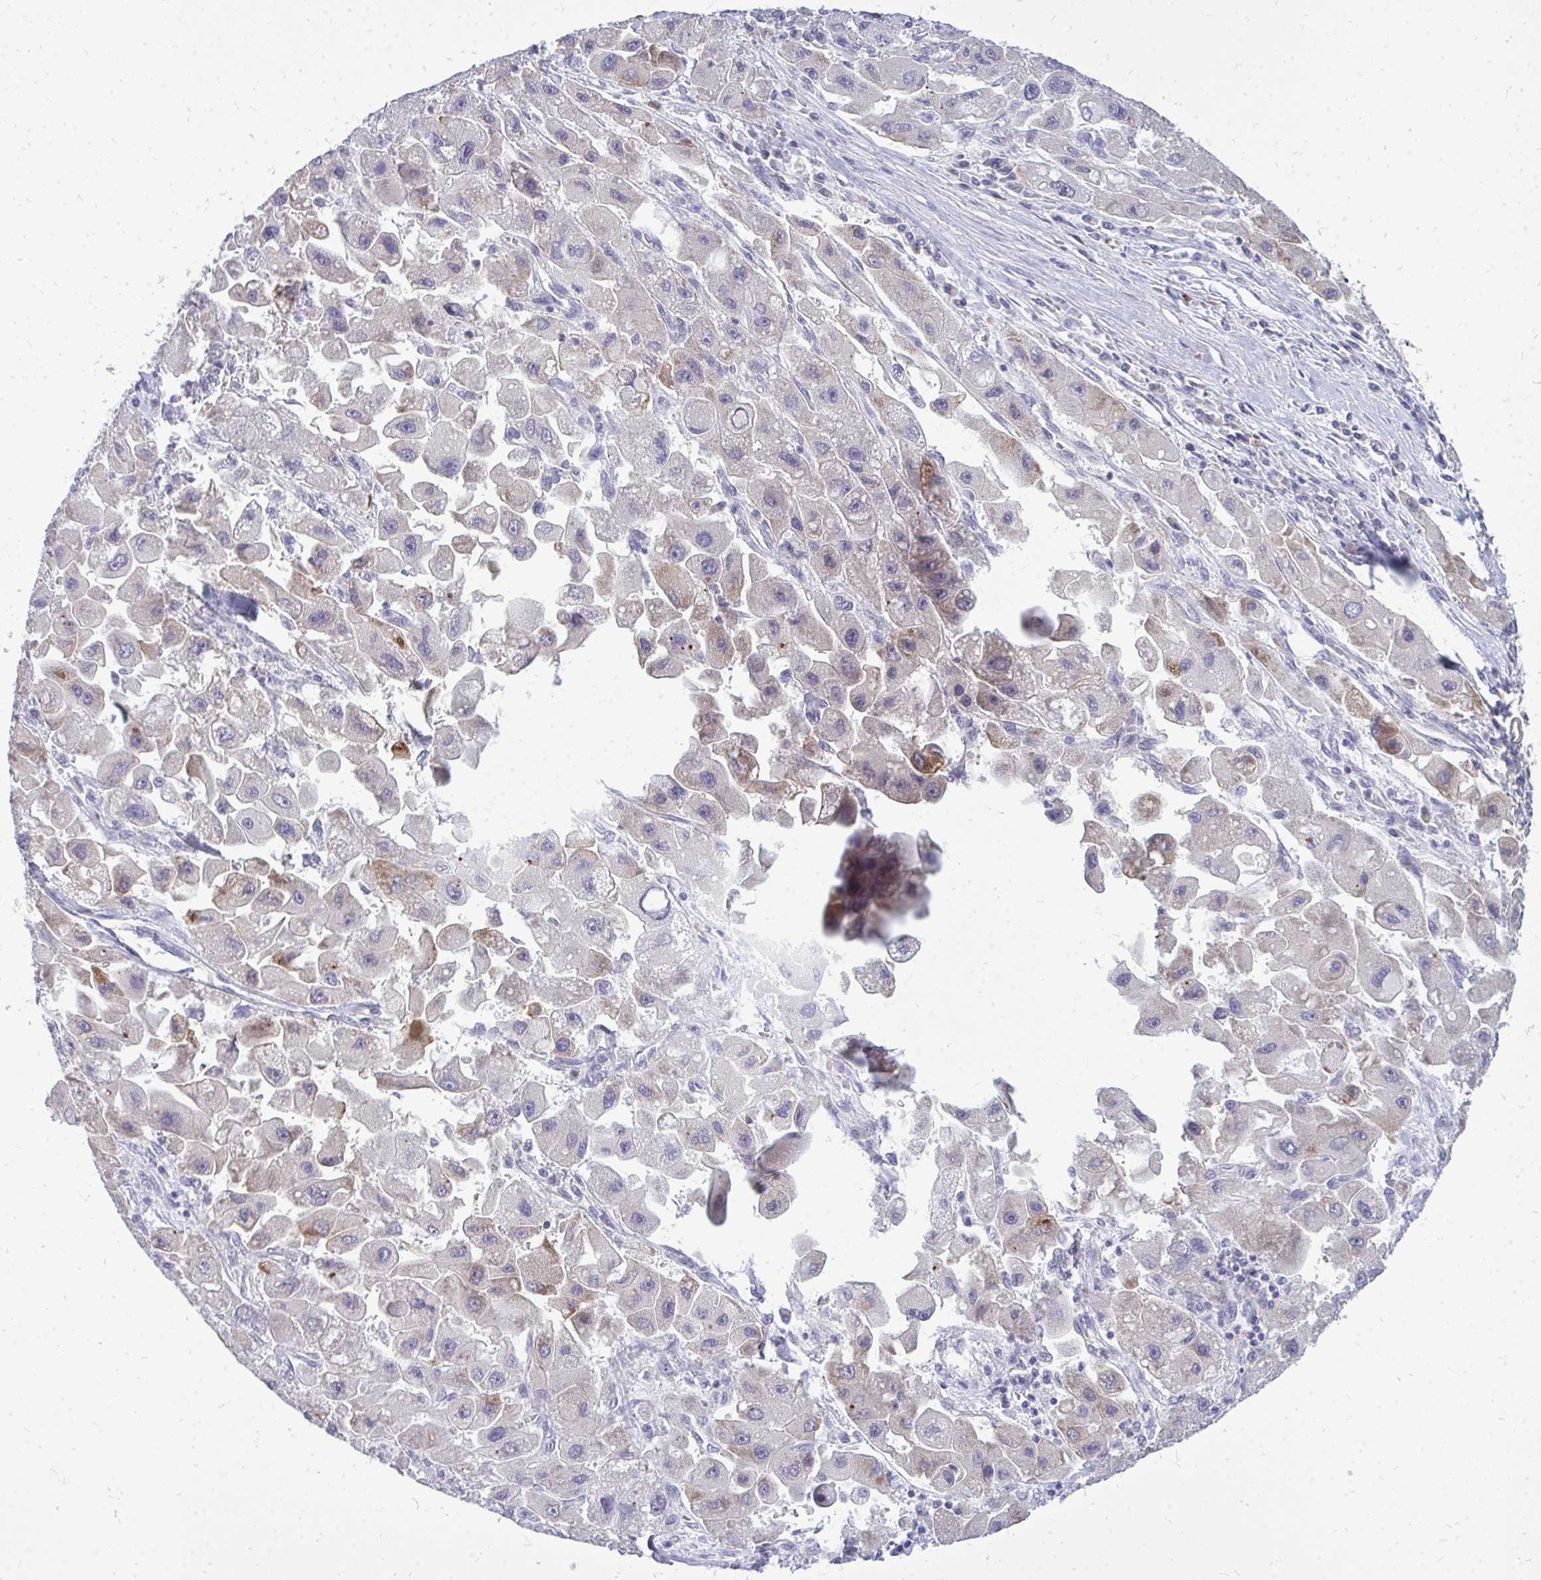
{"staining": {"intensity": "weak", "quantity": "<25%", "location": "cytoplasmic/membranous"}, "tissue": "liver cancer", "cell_type": "Tumor cells", "image_type": "cancer", "snomed": [{"axis": "morphology", "description": "Carcinoma, Hepatocellular, NOS"}, {"axis": "topography", "description": "Liver"}], "caption": "Immunohistochemistry micrograph of liver hepatocellular carcinoma stained for a protein (brown), which reveals no positivity in tumor cells.", "gene": "ACSL5", "patient": {"sex": "male", "age": 24}}